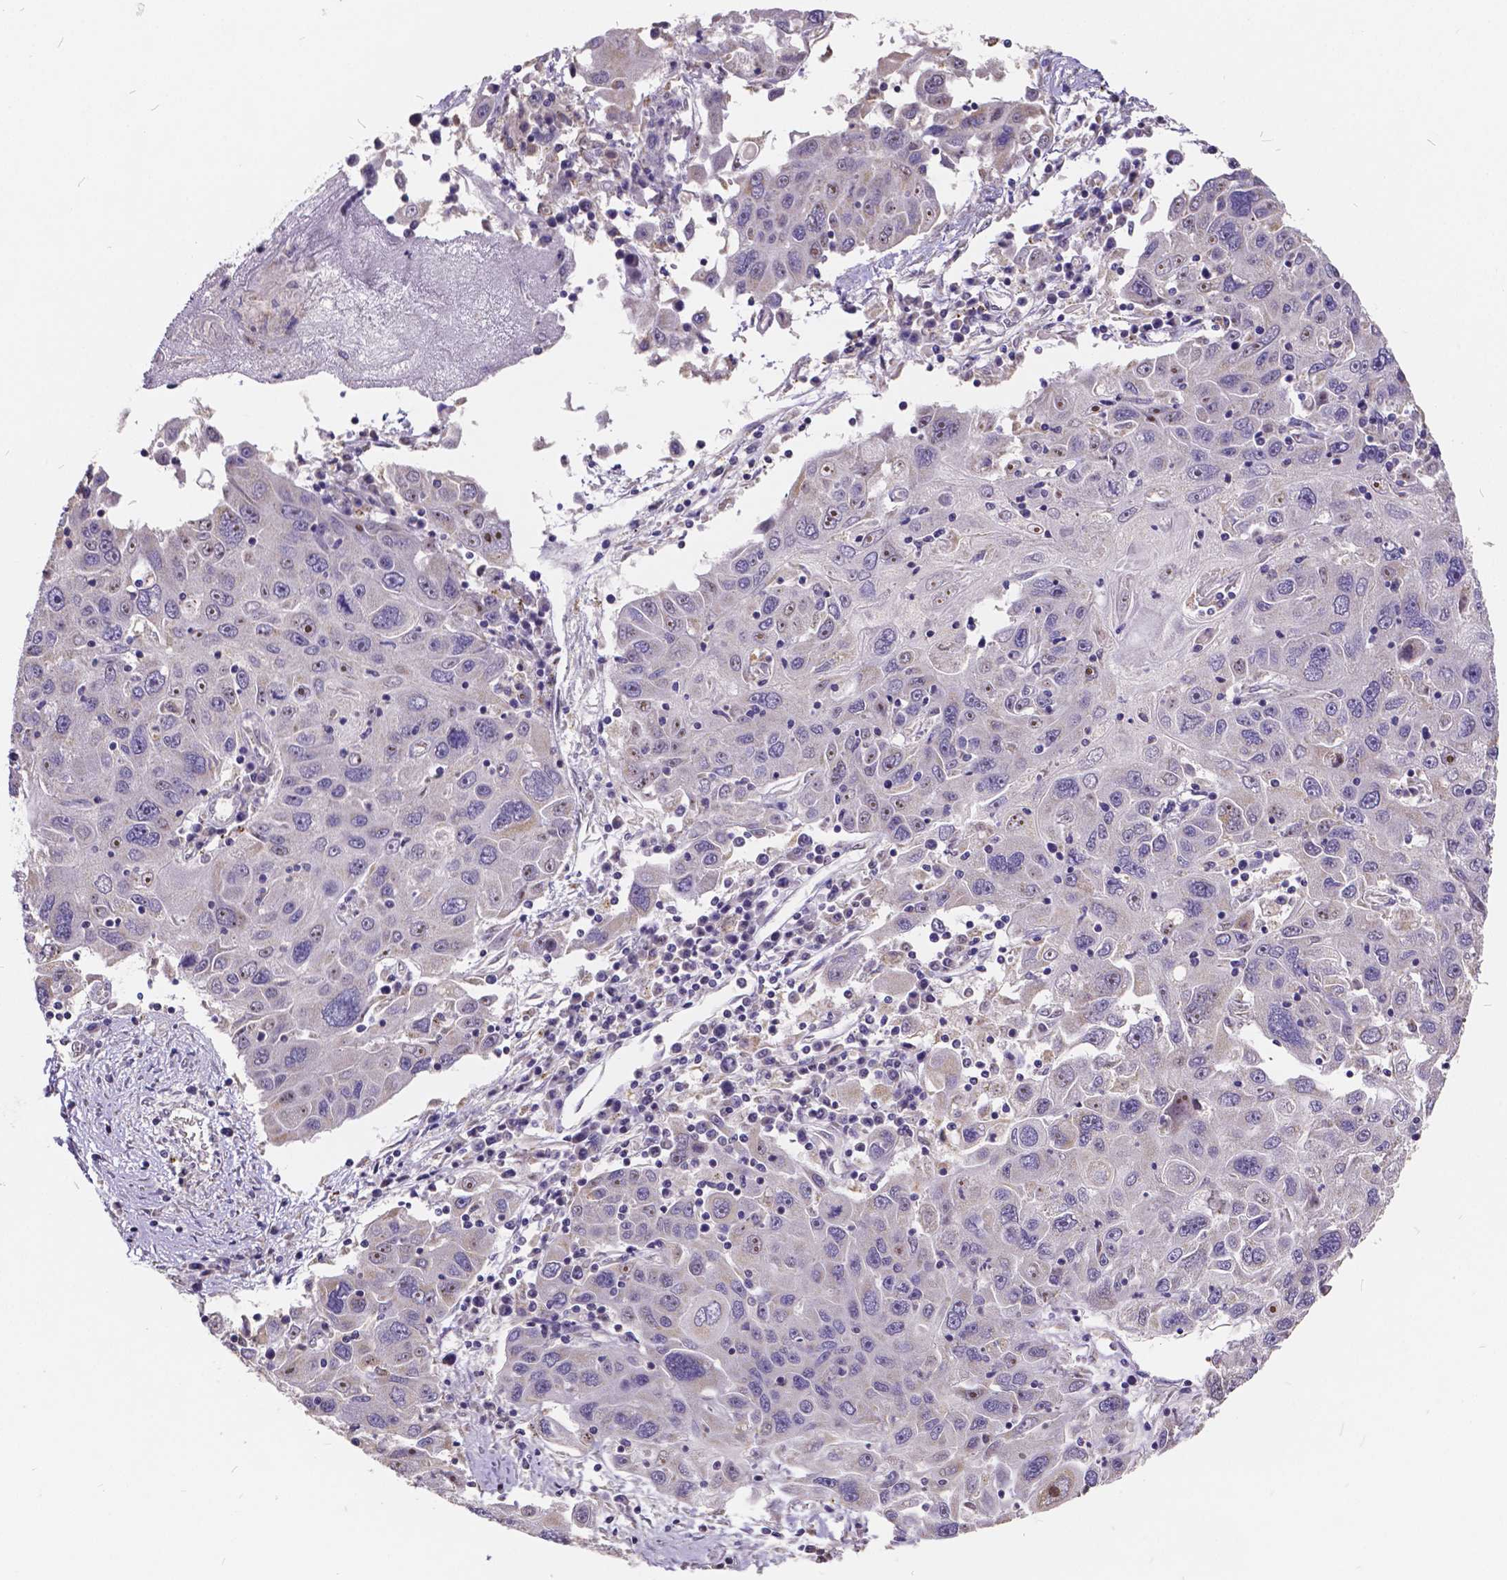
{"staining": {"intensity": "negative", "quantity": "none", "location": "none"}, "tissue": "stomach cancer", "cell_type": "Tumor cells", "image_type": "cancer", "snomed": [{"axis": "morphology", "description": "Adenocarcinoma, NOS"}, {"axis": "topography", "description": "Stomach"}], "caption": "An IHC photomicrograph of adenocarcinoma (stomach) is shown. There is no staining in tumor cells of adenocarcinoma (stomach).", "gene": "CTNNA2", "patient": {"sex": "male", "age": 56}}